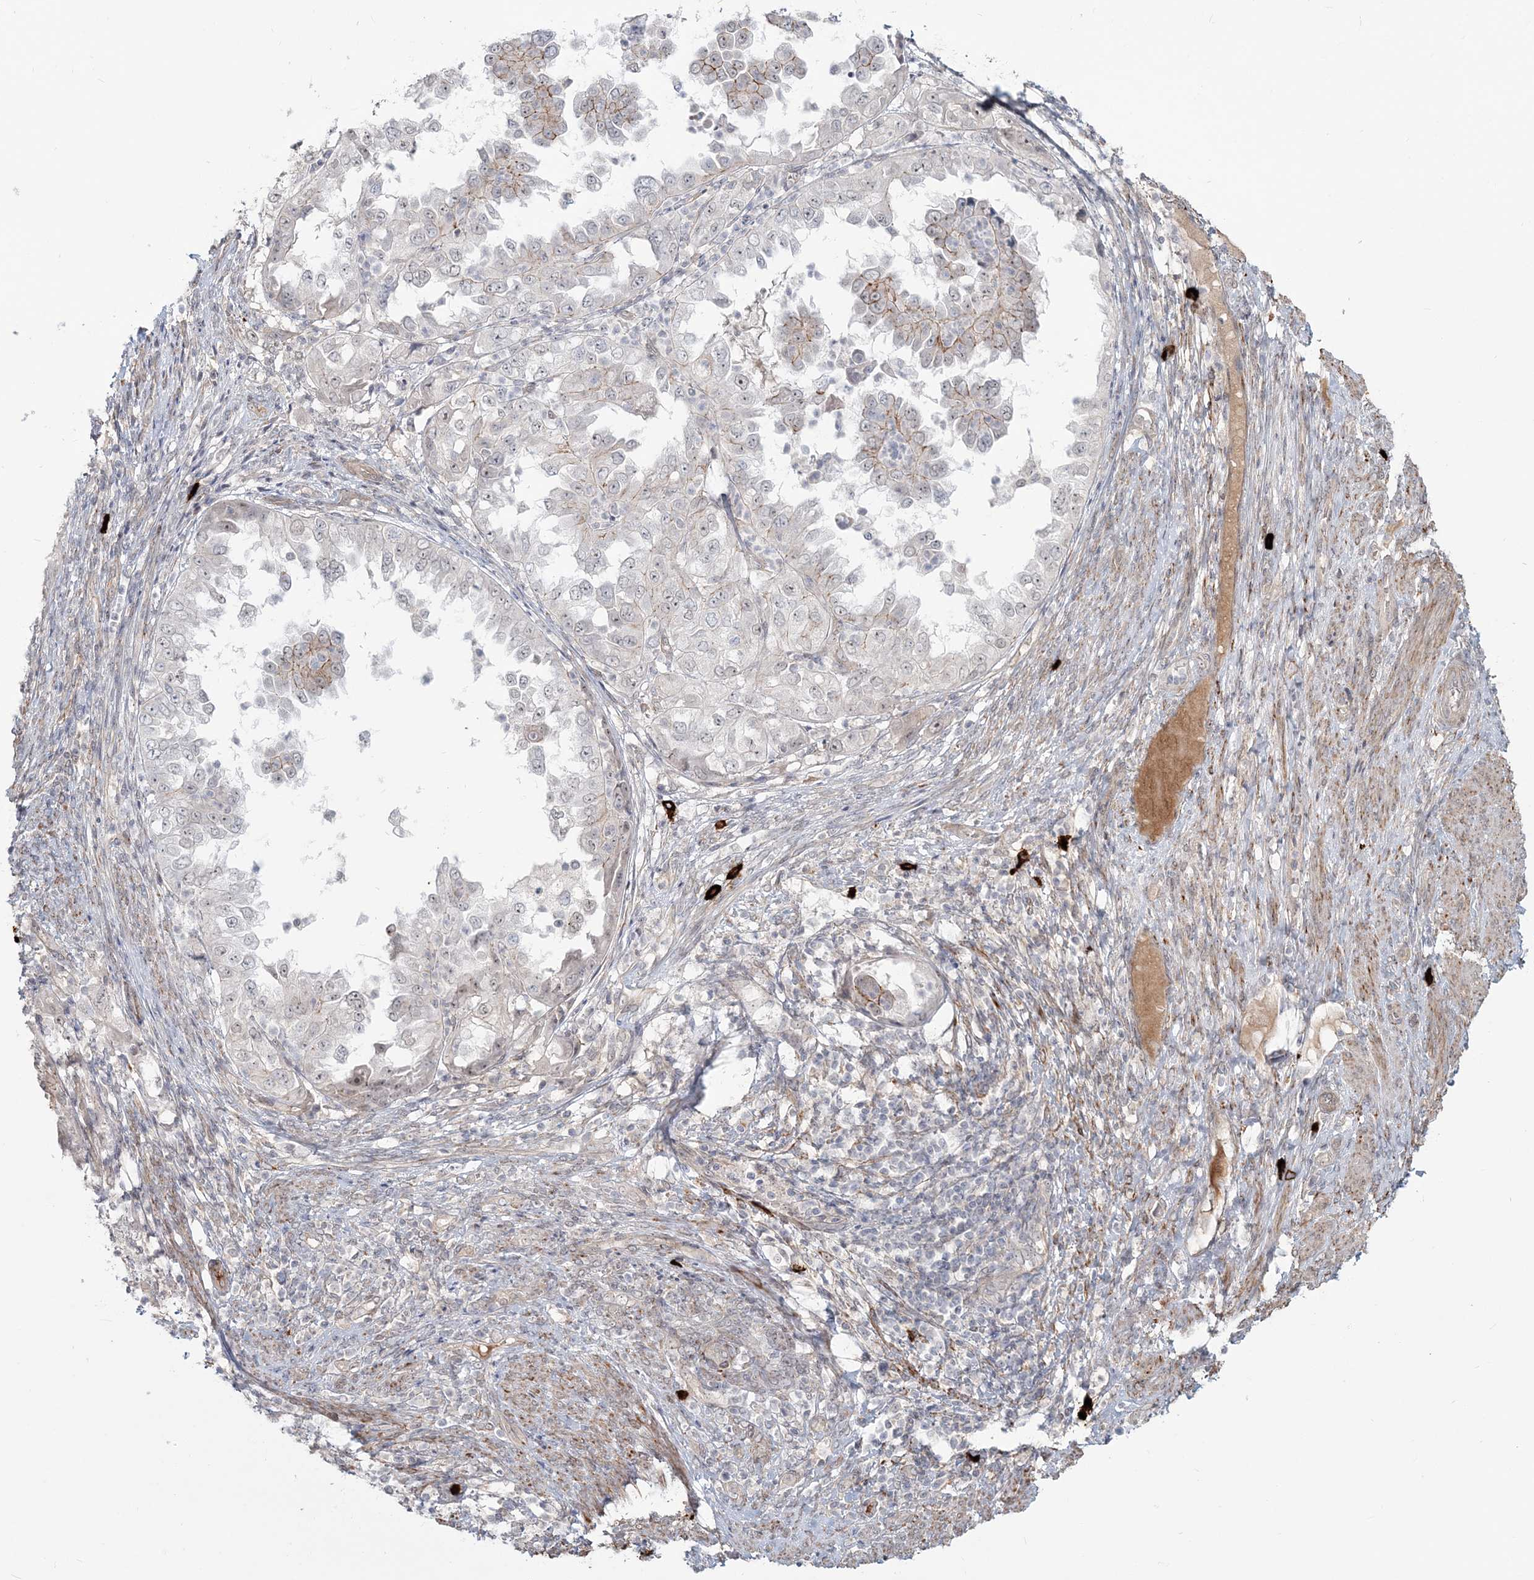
{"staining": {"intensity": "moderate", "quantity": "<25%", "location": "cytoplasmic/membranous"}, "tissue": "endometrial cancer", "cell_type": "Tumor cells", "image_type": "cancer", "snomed": [{"axis": "morphology", "description": "Adenocarcinoma, NOS"}, {"axis": "topography", "description": "Endometrium"}], "caption": "A photomicrograph showing moderate cytoplasmic/membranous positivity in about <25% of tumor cells in endometrial cancer, as visualized by brown immunohistochemical staining.", "gene": "SH3PXD2A", "patient": {"sex": "female", "age": 85}}